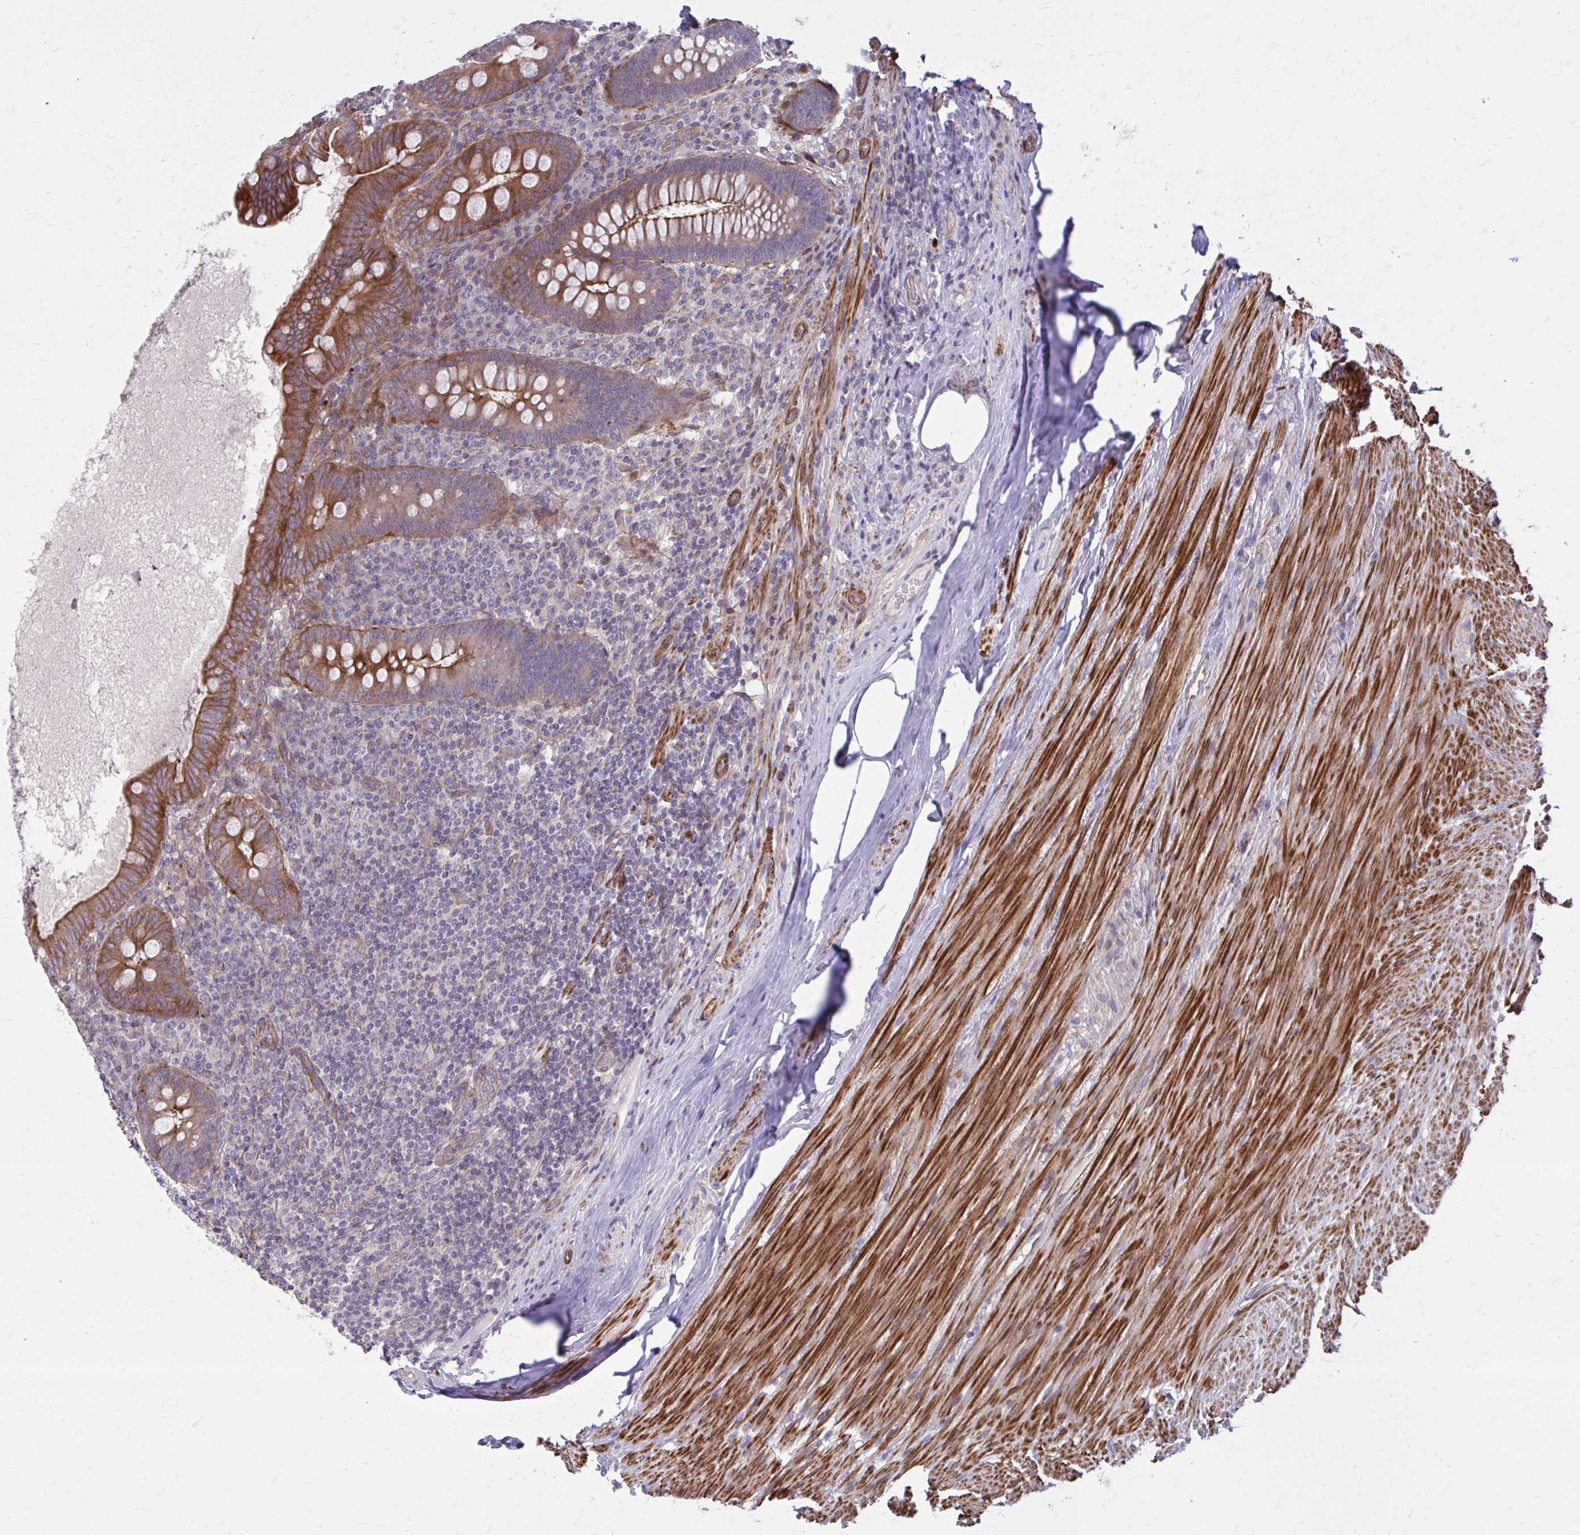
{"staining": {"intensity": "strong", "quantity": ">75%", "location": "cytoplasmic/membranous"}, "tissue": "appendix", "cell_type": "Glandular cells", "image_type": "normal", "snomed": [{"axis": "morphology", "description": "Normal tissue, NOS"}, {"axis": "topography", "description": "Appendix"}], "caption": "This is a micrograph of immunohistochemistry (IHC) staining of normal appendix, which shows strong positivity in the cytoplasmic/membranous of glandular cells.", "gene": "FAP", "patient": {"sex": "male", "age": 71}}